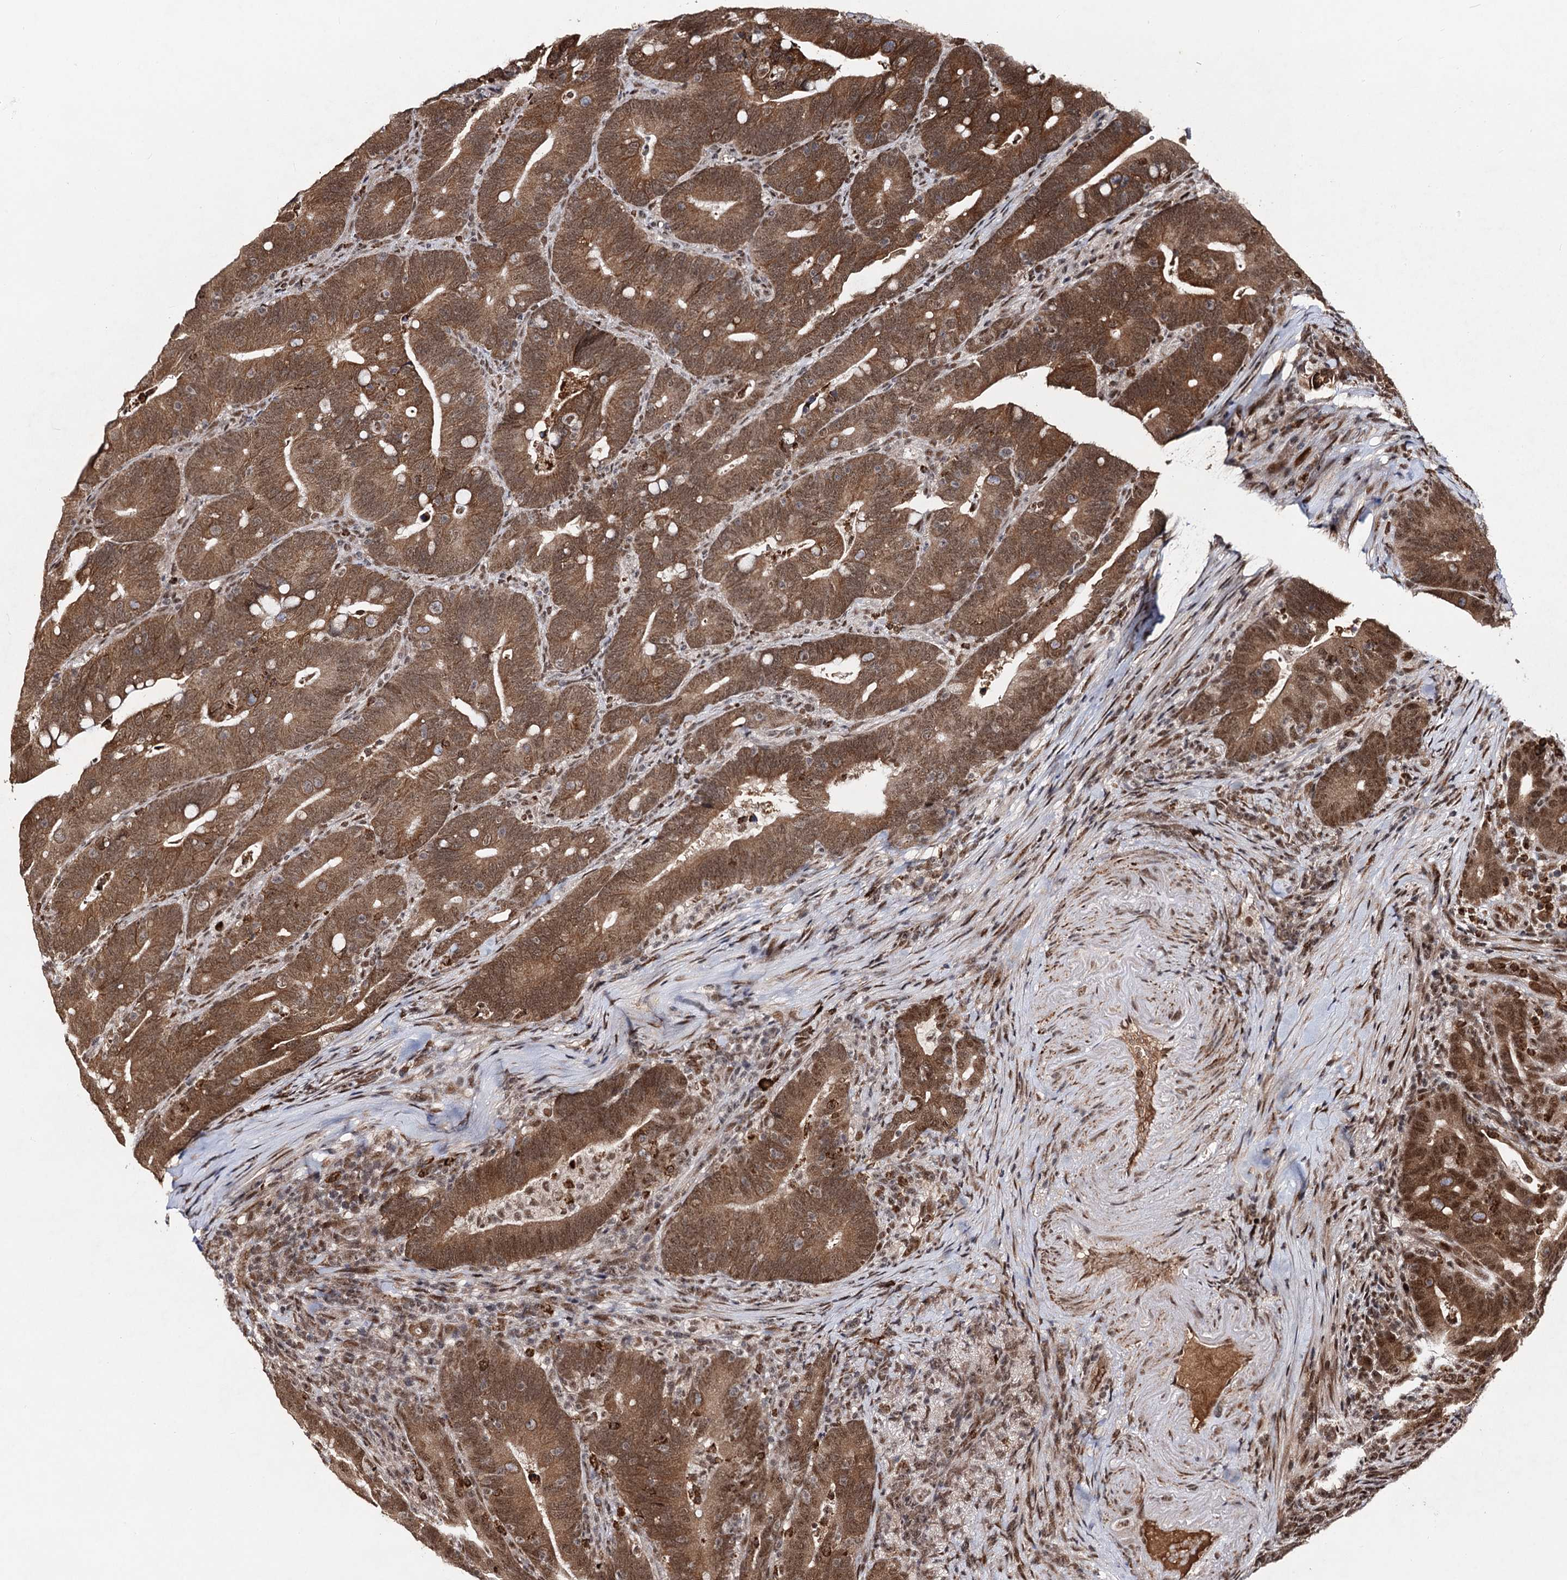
{"staining": {"intensity": "moderate", "quantity": ">75%", "location": "cytoplasmic/membranous,nuclear"}, "tissue": "colorectal cancer", "cell_type": "Tumor cells", "image_type": "cancer", "snomed": [{"axis": "morphology", "description": "Adenocarcinoma, NOS"}, {"axis": "topography", "description": "Colon"}], "caption": "Moderate cytoplasmic/membranous and nuclear protein positivity is present in about >75% of tumor cells in colorectal cancer (adenocarcinoma).", "gene": "SFSWAP", "patient": {"sex": "female", "age": 66}}